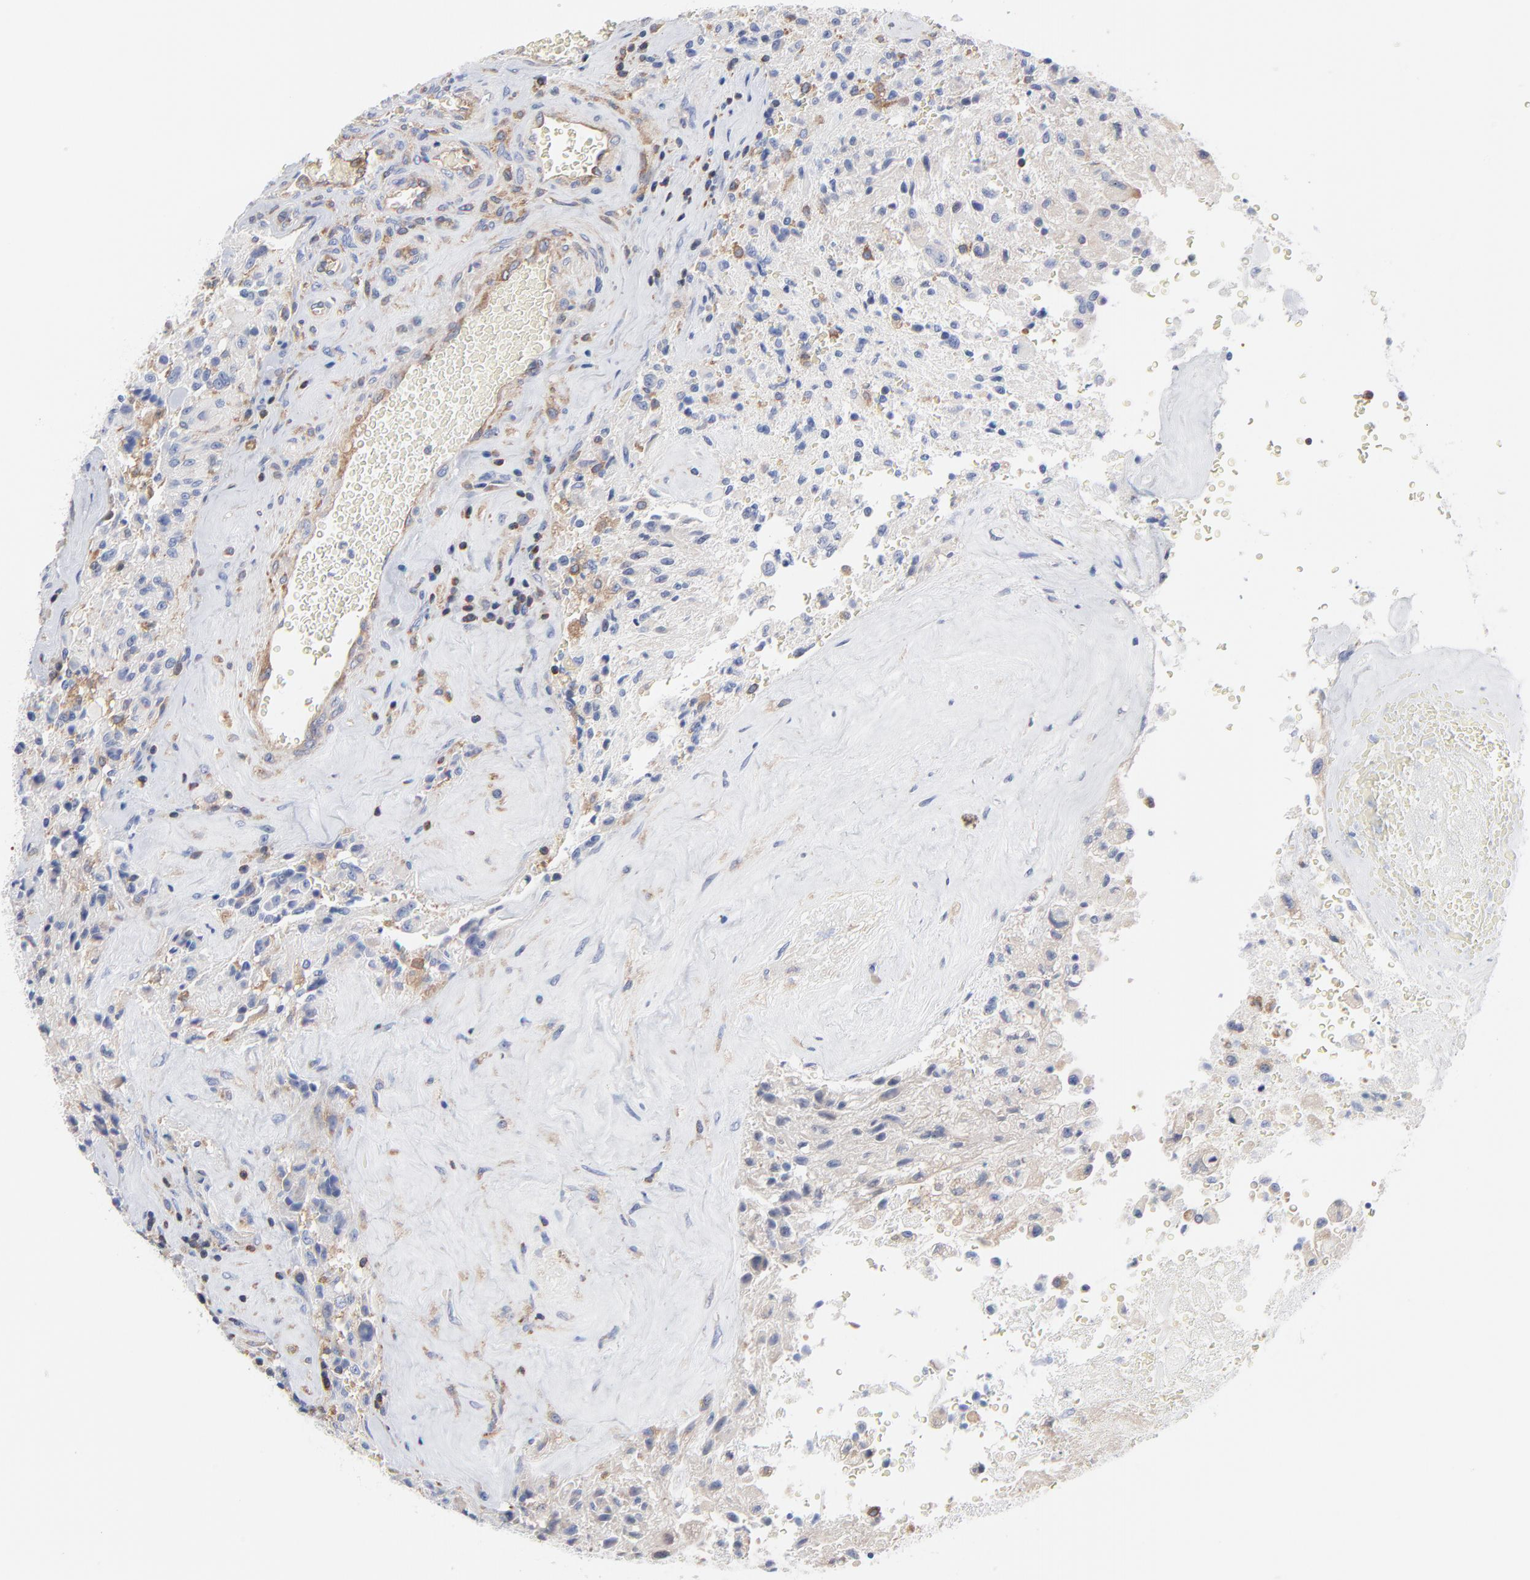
{"staining": {"intensity": "negative", "quantity": "none", "location": "none"}, "tissue": "glioma", "cell_type": "Tumor cells", "image_type": "cancer", "snomed": [{"axis": "morphology", "description": "Normal tissue, NOS"}, {"axis": "morphology", "description": "Glioma, malignant, High grade"}, {"axis": "topography", "description": "Cerebral cortex"}], "caption": "This is an IHC photomicrograph of human malignant glioma (high-grade). There is no positivity in tumor cells.", "gene": "CD2AP", "patient": {"sex": "male", "age": 56}}